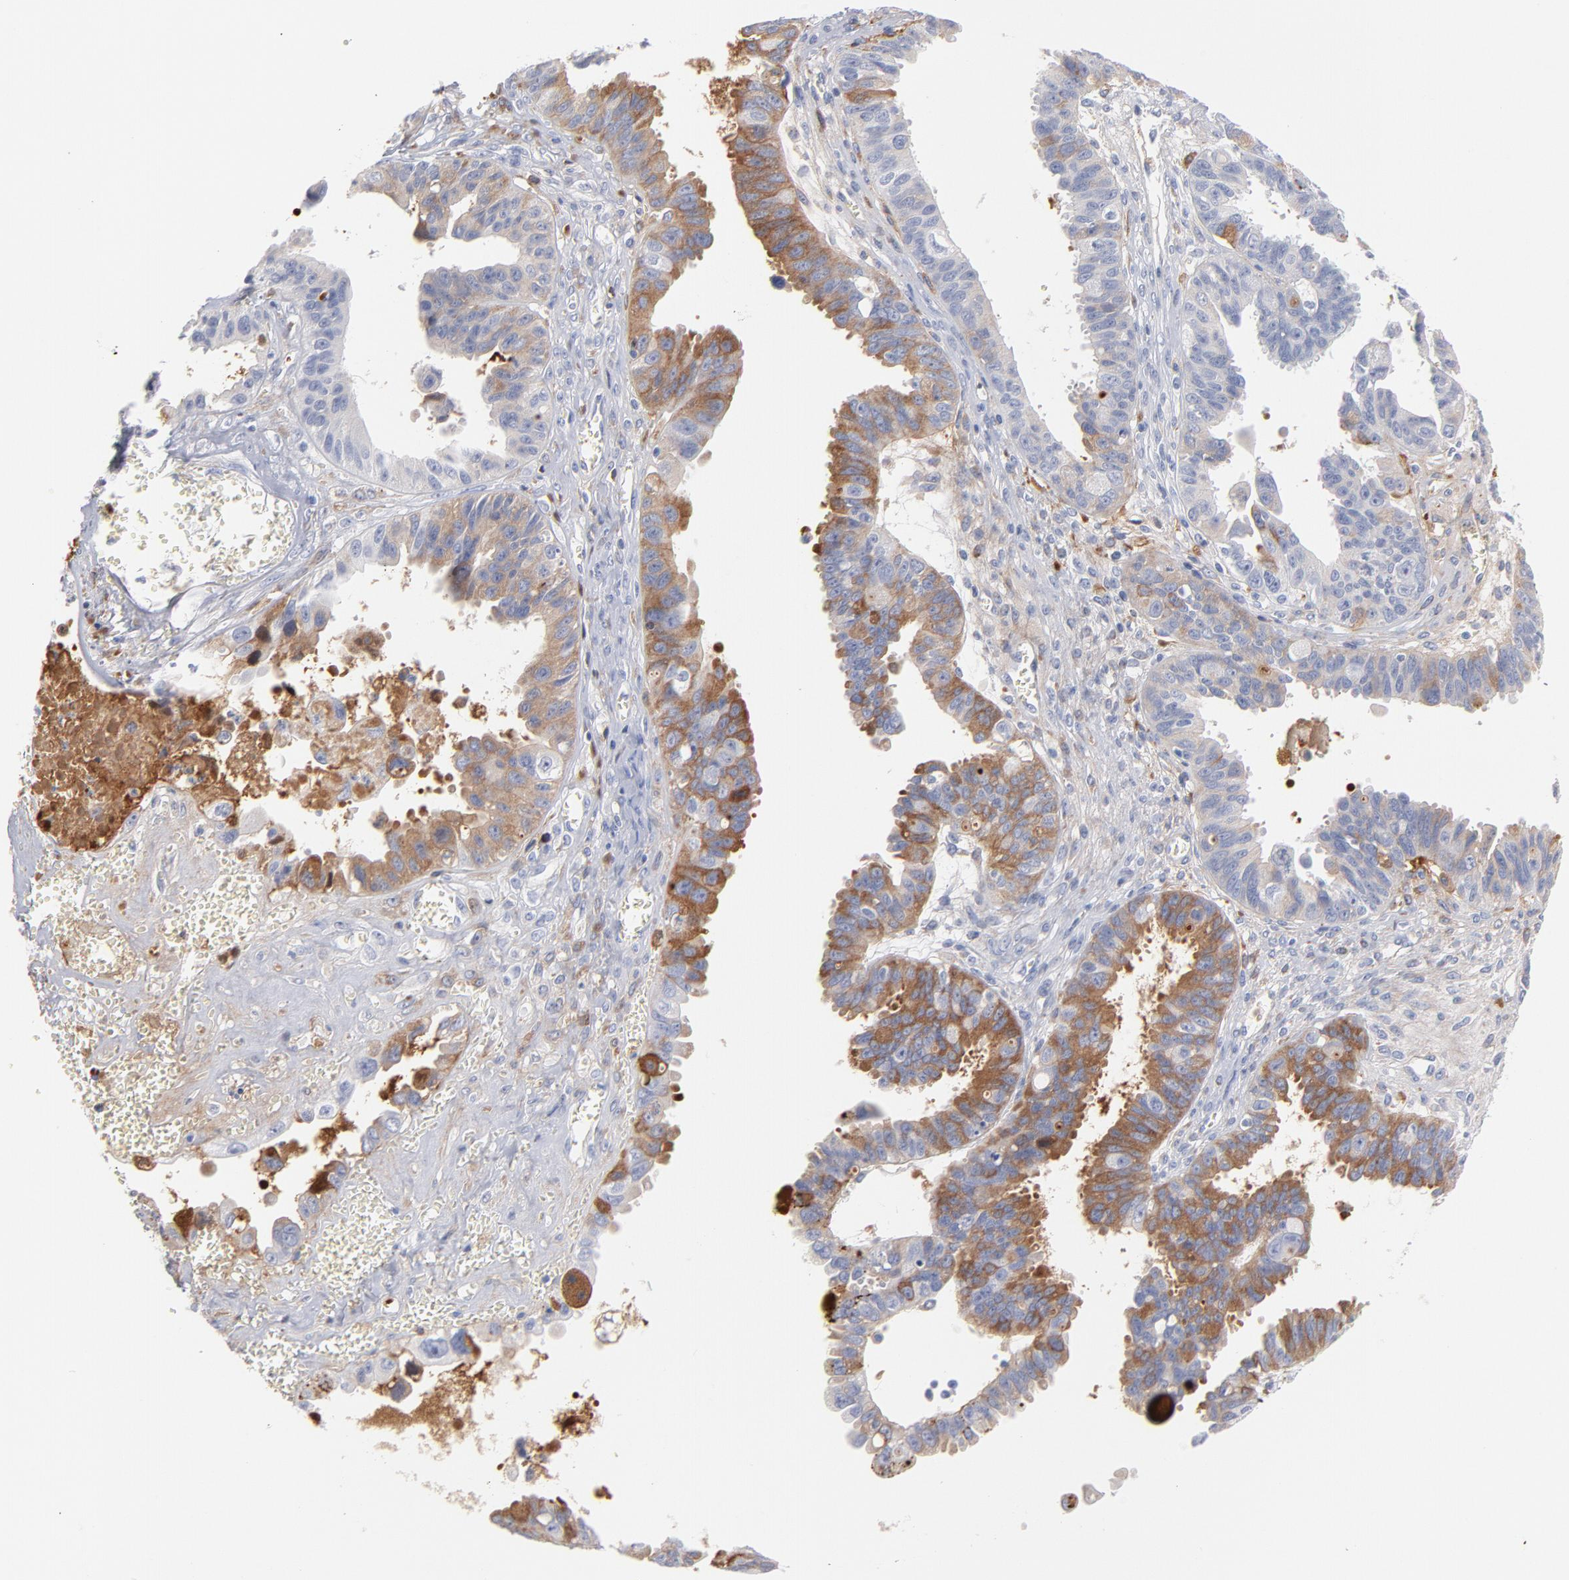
{"staining": {"intensity": "moderate", "quantity": "25%-75%", "location": "cytoplasmic/membranous"}, "tissue": "ovarian cancer", "cell_type": "Tumor cells", "image_type": "cancer", "snomed": [{"axis": "morphology", "description": "Carcinoma, endometroid"}, {"axis": "topography", "description": "Ovary"}], "caption": "Approximately 25%-75% of tumor cells in human ovarian cancer display moderate cytoplasmic/membranous protein expression as visualized by brown immunohistochemical staining.", "gene": "PLAT", "patient": {"sex": "female", "age": 85}}